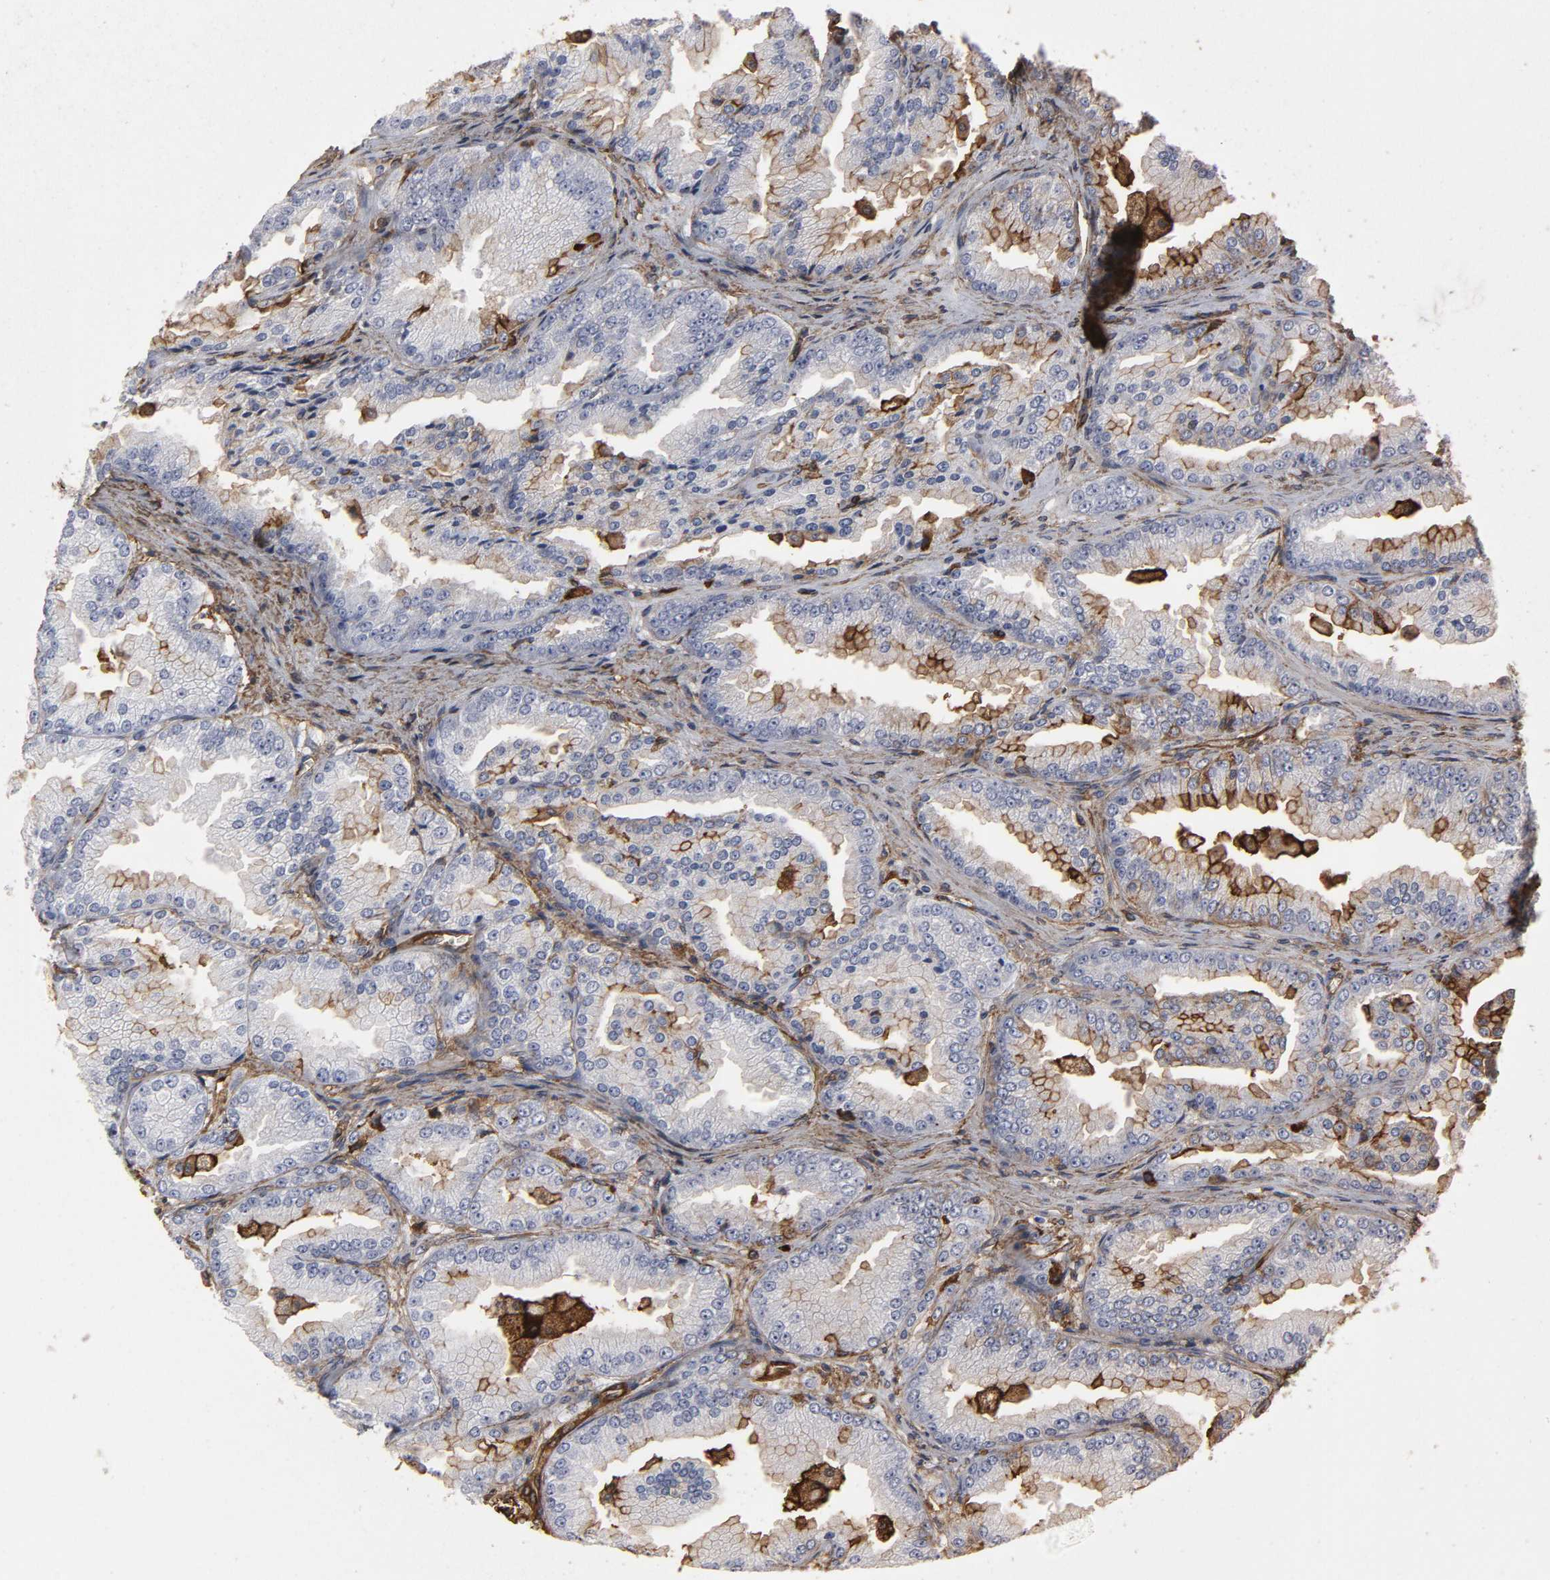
{"staining": {"intensity": "moderate", "quantity": "<25%", "location": "cytoplasmic/membranous"}, "tissue": "prostate cancer", "cell_type": "Tumor cells", "image_type": "cancer", "snomed": [{"axis": "morphology", "description": "Adenocarcinoma, High grade"}, {"axis": "topography", "description": "Prostate"}], "caption": "Tumor cells reveal low levels of moderate cytoplasmic/membranous expression in approximately <25% of cells in prostate cancer (adenocarcinoma (high-grade)).", "gene": "ANXA2", "patient": {"sex": "male", "age": 61}}